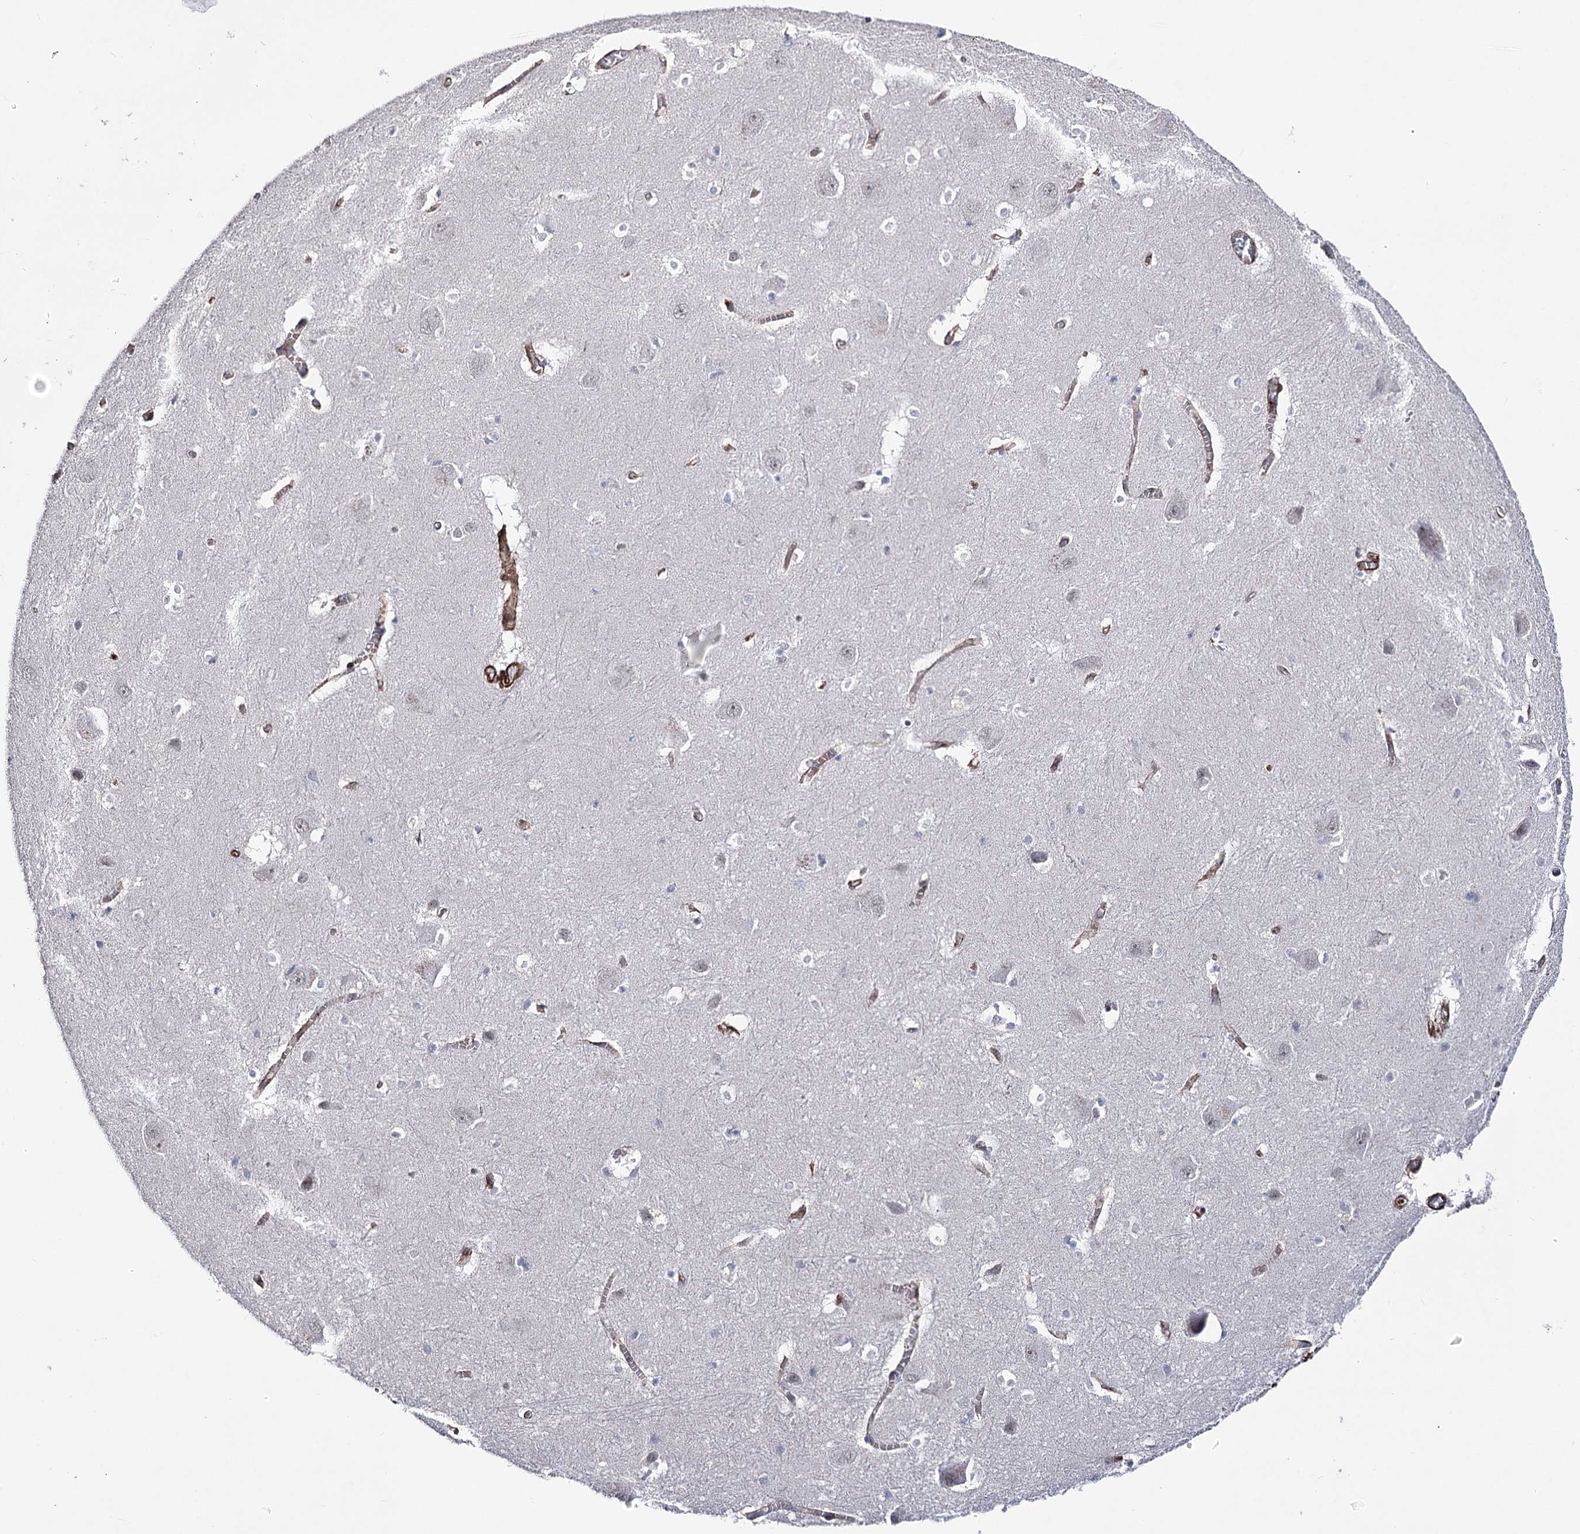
{"staining": {"intensity": "negative", "quantity": "none", "location": "none"}, "tissue": "caudate", "cell_type": "Glial cells", "image_type": "normal", "snomed": [{"axis": "morphology", "description": "Normal tissue, NOS"}, {"axis": "topography", "description": "Lateral ventricle wall"}], "caption": "The immunohistochemistry (IHC) histopathology image has no significant staining in glial cells of caudate.", "gene": "ARHGAP20", "patient": {"sex": "male", "age": 37}}